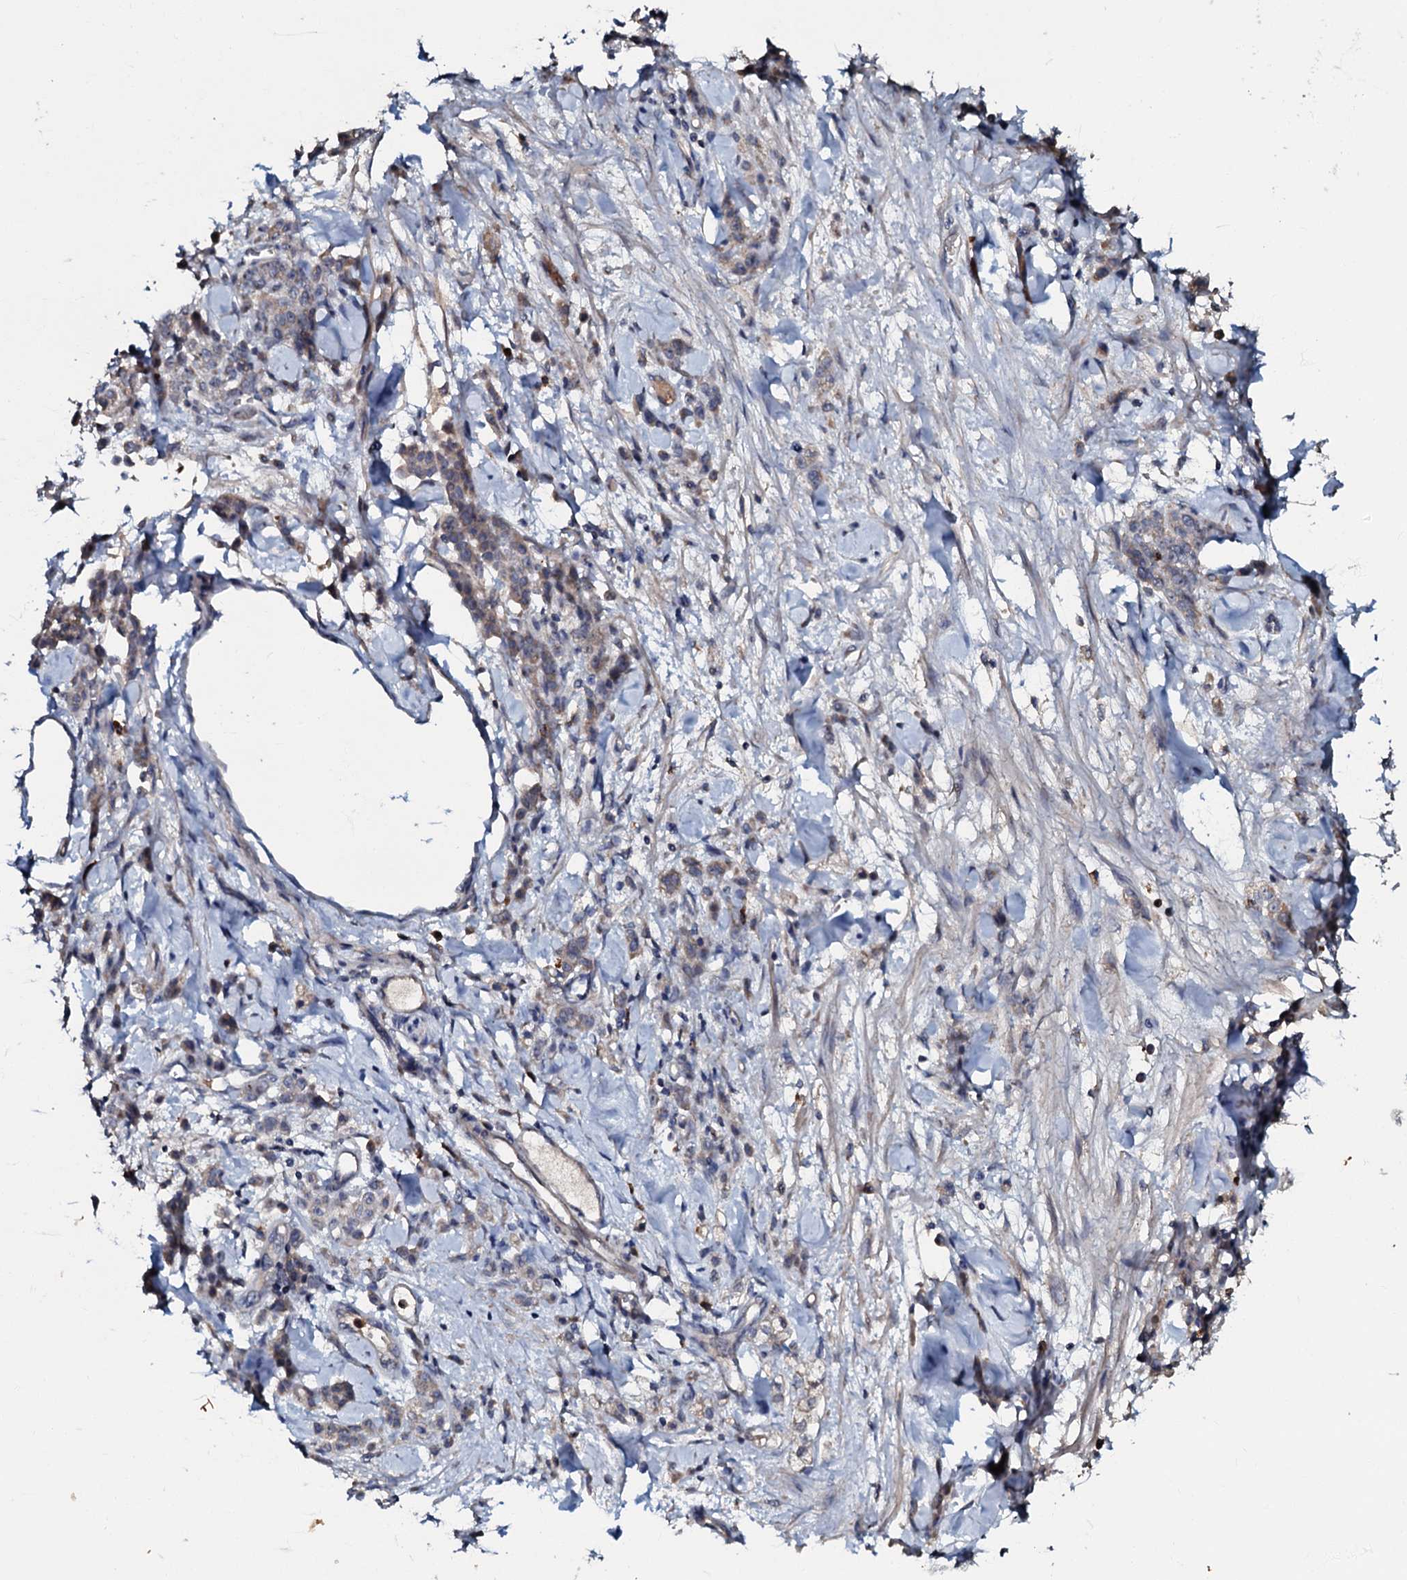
{"staining": {"intensity": "weak", "quantity": ">75%", "location": "cytoplasmic/membranous"}, "tissue": "stomach cancer", "cell_type": "Tumor cells", "image_type": "cancer", "snomed": [{"axis": "morphology", "description": "Normal tissue, NOS"}, {"axis": "morphology", "description": "Adenocarcinoma, NOS"}, {"axis": "topography", "description": "Stomach"}], "caption": "Protein staining exhibits weak cytoplasmic/membranous expression in about >75% of tumor cells in adenocarcinoma (stomach).", "gene": "CPNE2", "patient": {"sex": "male", "age": 82}}